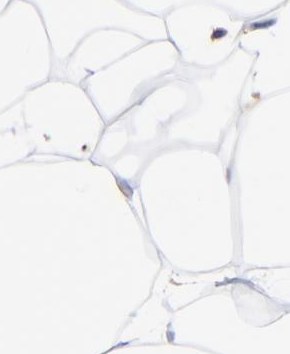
{"staining": {"intensity": "negative", "quantity": "none", "location": "none"}, "tissue": "adipose tissue", "cell_type": "Adipocytes", "image_type": "normal", "snomed": [{"axis": "morphology", "description": "Normal tissue, NOS"}, {"axis": "morphology", "description": "Duct carcinoma"}, {"axis": "topography", "description": "Breast"}, {"axis": "topography", "description": "Adipose tissue"}], "caption": "A high-resolution histopathology image shows immunohistochemistry staining of benign adipose tissue, which shows no significant staining in adipocytes.", "gene": "DCTPP1", "patient": {"sex": "female", "age": 37}}